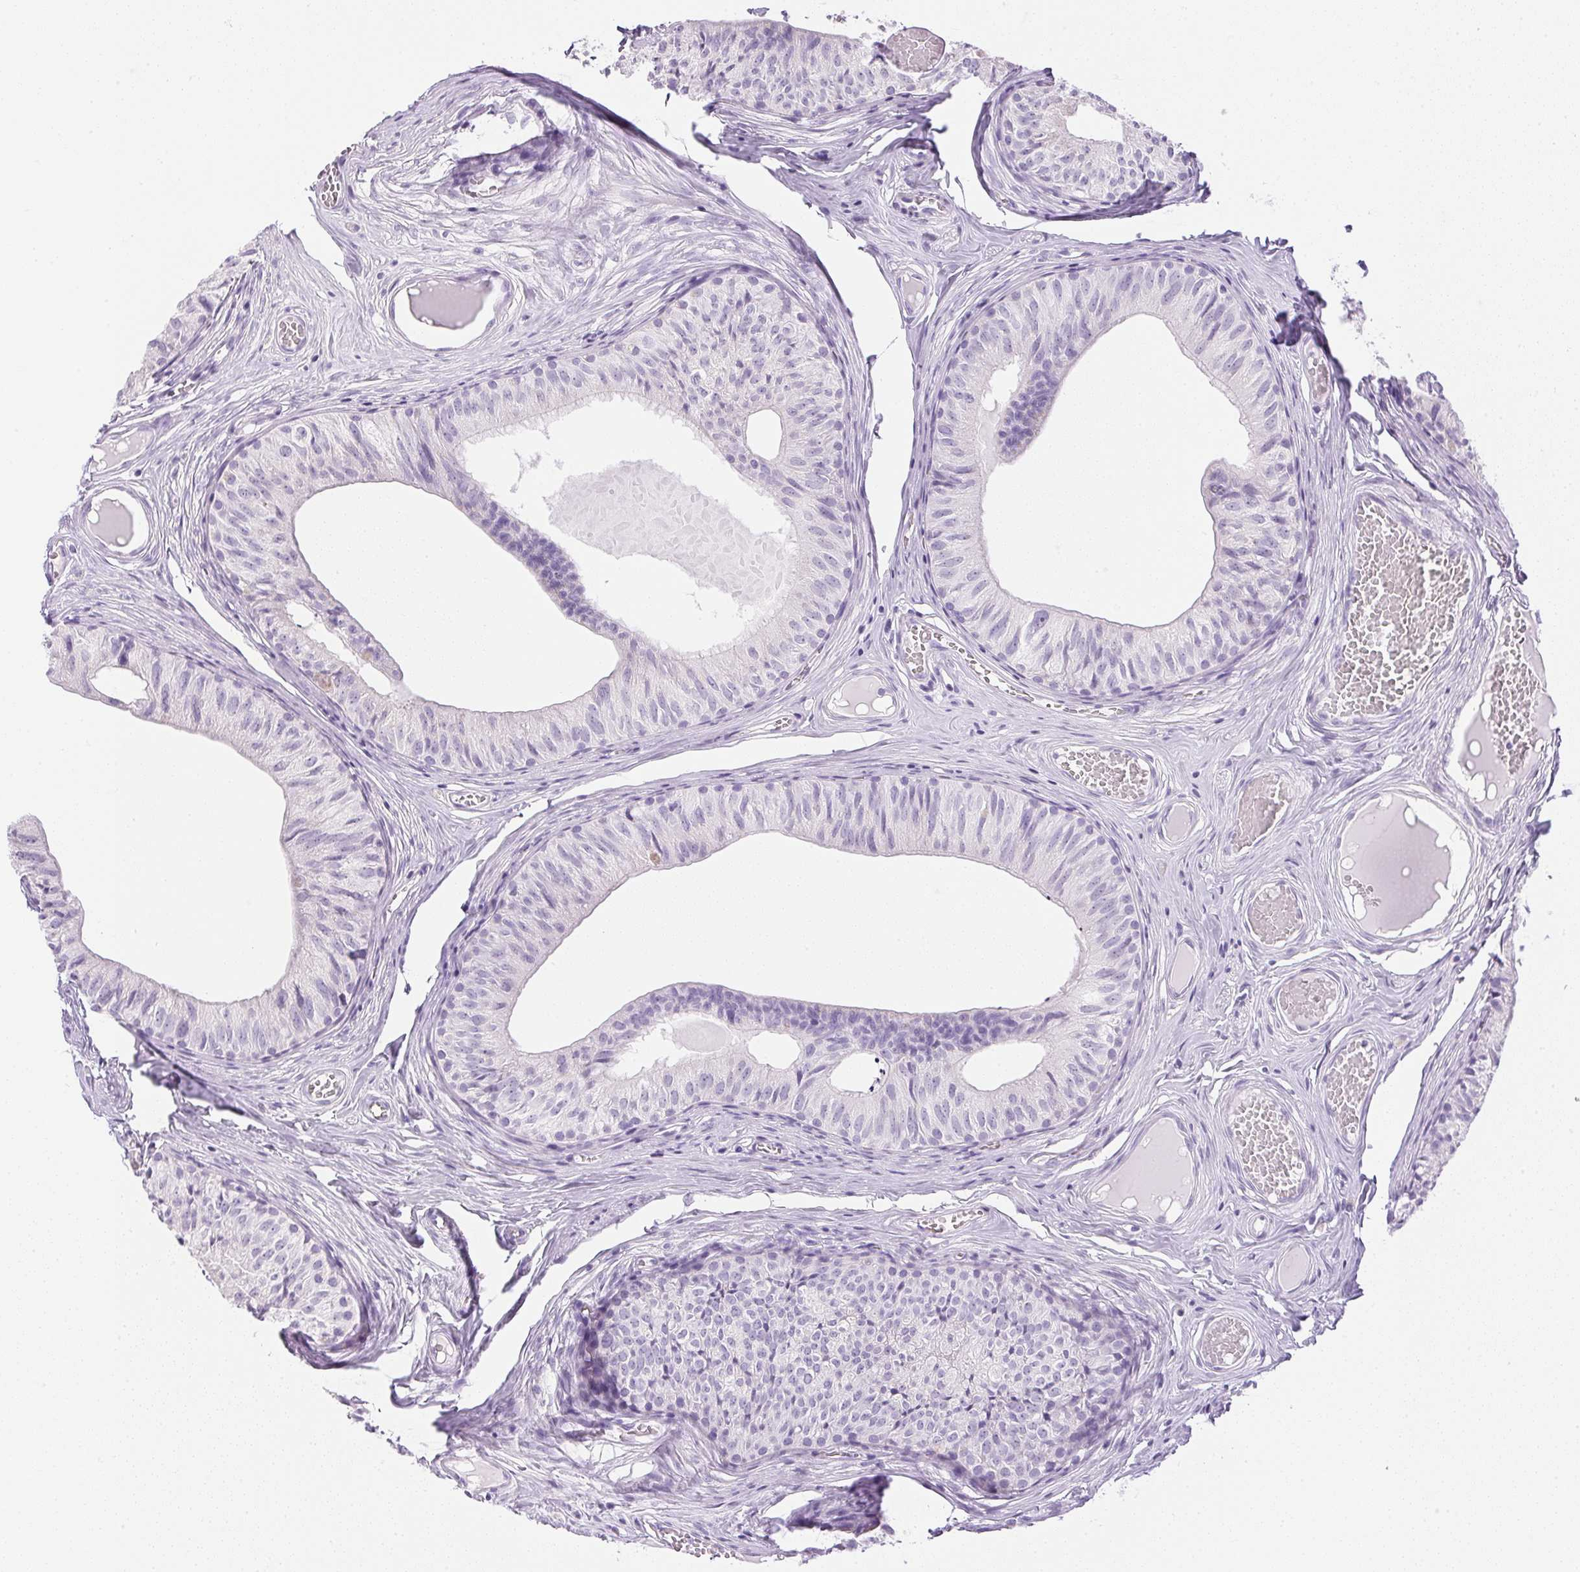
{"staining": {"intensity": "negative", "quantity": "none", "location": "none"}, "tissue": "epididymis", "cell_type": "Glandular cells", "image_type": "normal", "snomed": [{"axis": "morphology", "description": "Normal tissue, NOS"}, {"axis": "topography", "description": "Epididymis"}], "caption": "Image shows no protein expression in glandular cells of normal epididymis. Brightfield microscopy of immunohistochemistry (IHC) stained with DAB (3,3'-diaminobenzidine) (brown) and hematoxylin (blue), captured at high magnification.", "gene": "ATP6V1G3", "patient": {"sex": "male", "age": 25}}